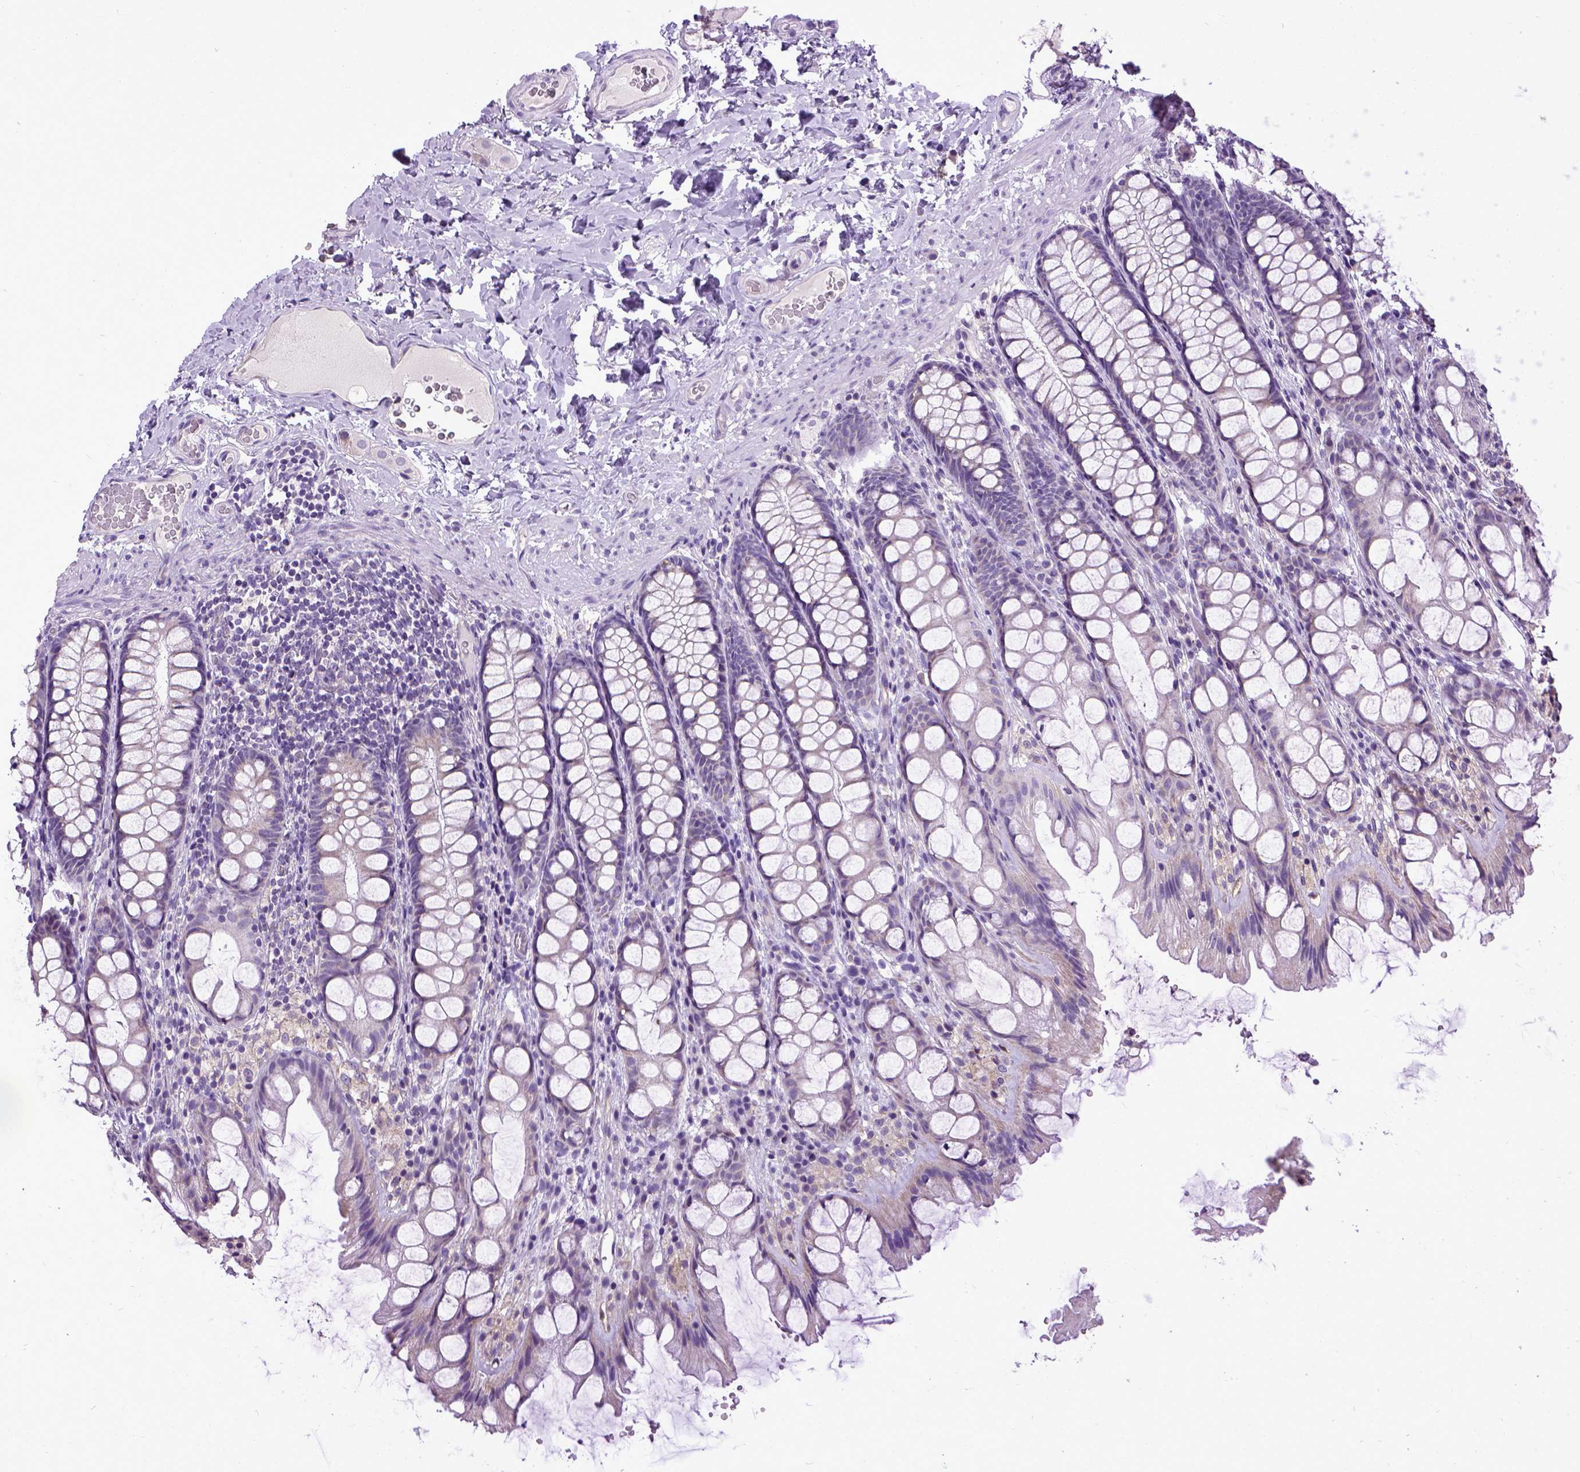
{"staining": {"intensity": "negative", "quantity": "none", "location": "none"}, "tissue": "colon", "cell_type": "Endothelial cells", "image_type": "normal", "snomed": [{"axis": "morphology", "description": "Normal tissue, NOS"}, {"axis": "topography", "description": "Colon"}], "caption": "Immunohistochemistry (IHC) of benign colon exhibits no positivity in endothelial cells.", "gene": "ENG", "patient": {"sex": "male", "age": 47}}